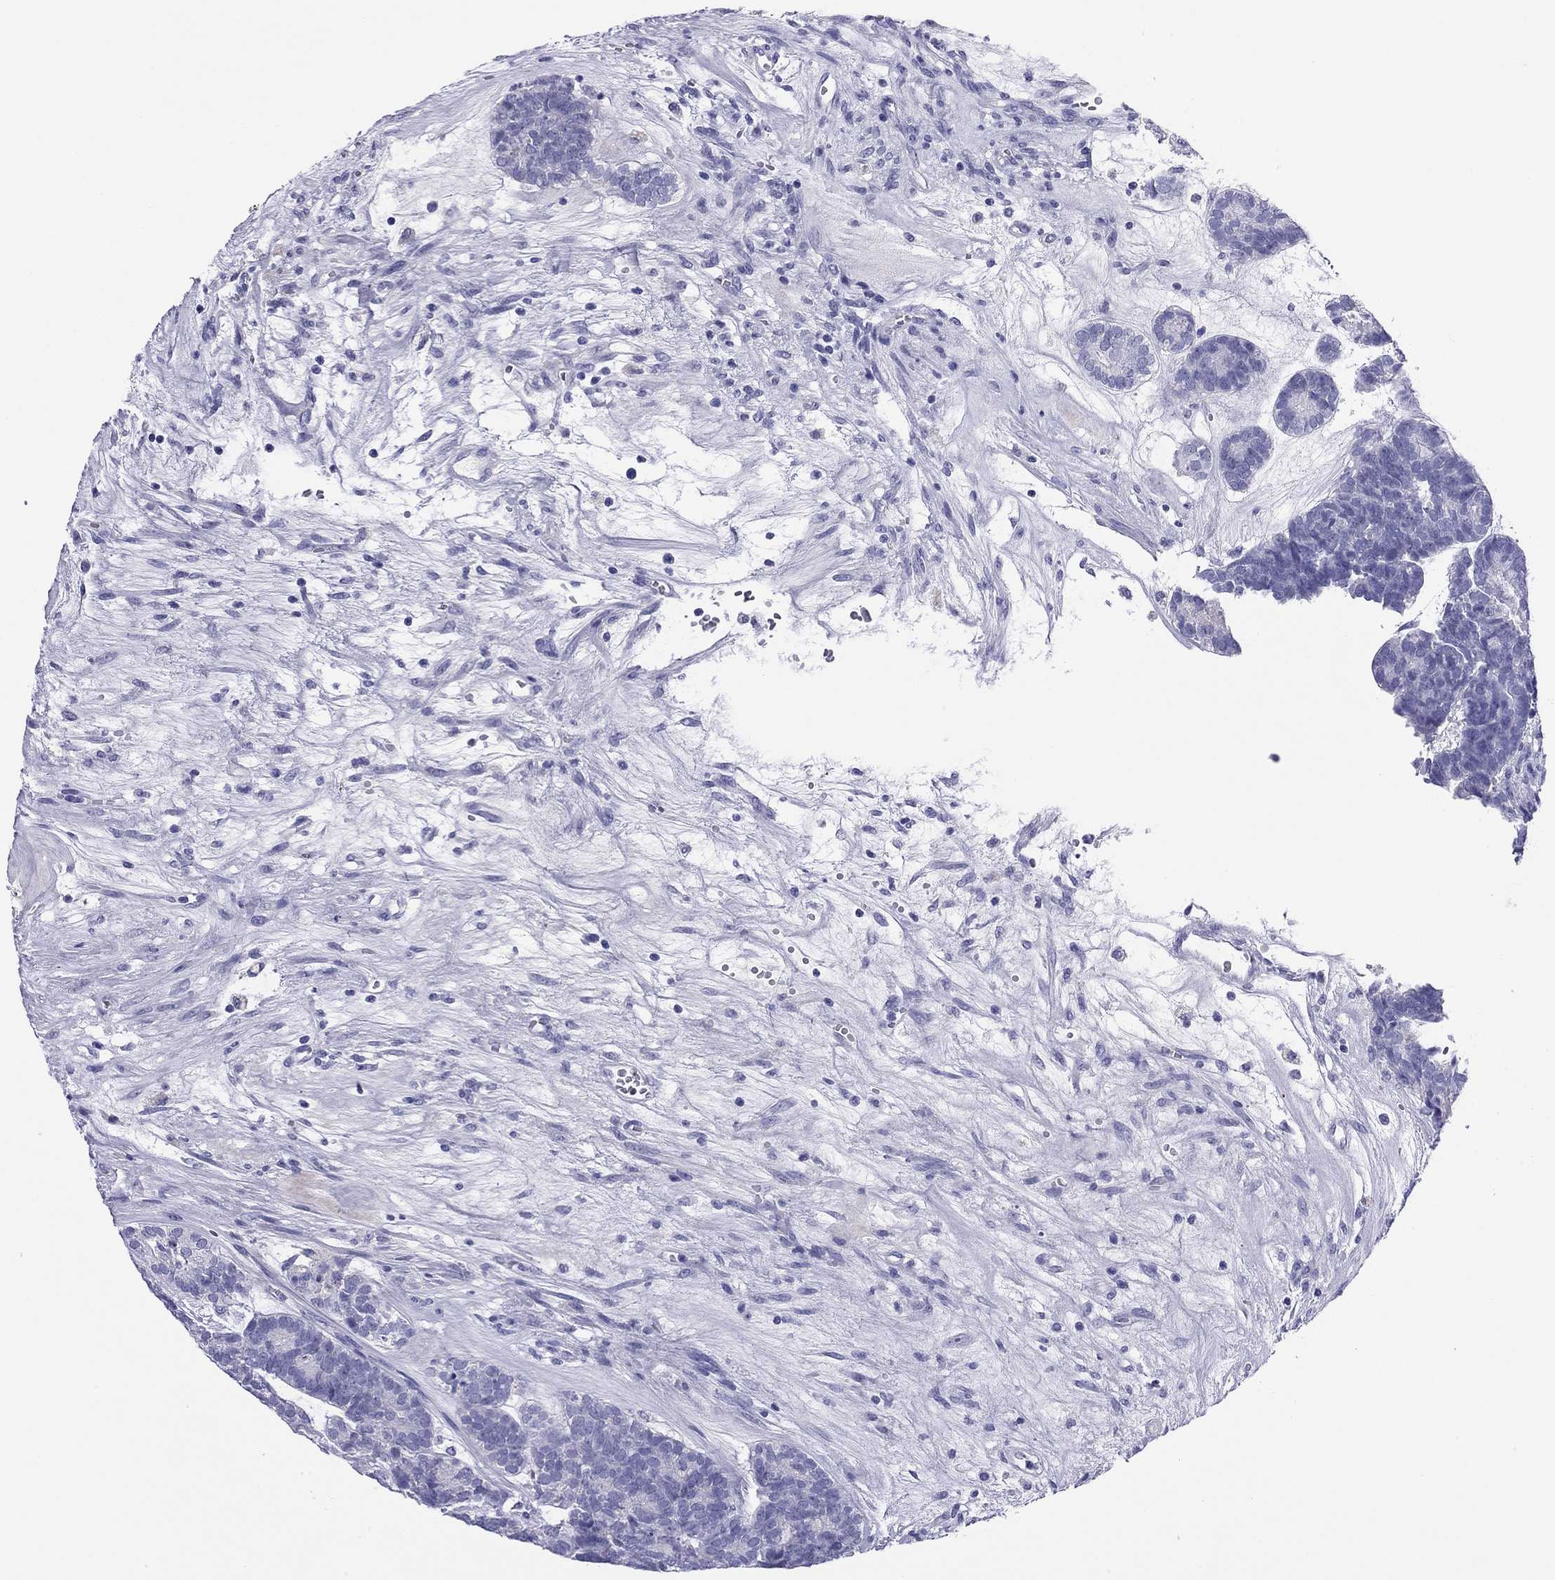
{"staining": {"intensity": "negative", "quantity": "none", "location": "none"}, "tissue": "head and neck cancer", "cell_type": "Tumor cells", "image_type": "cancer", "snomed": [{"axis": "morphology", "description": "Adenocarcinoma, NOS"}, {"axis": "topography", "description": "Head-Neck"}], "caption": "Immunohistochemistry micrograph of neoplastic tissue: head and neck adenocarcinoma stained with DAB (3,3'-diaminobenzidine) demonstrates no significant protein expression in tumor cells.", "gene": "ODF4", "patient": {"sex": "female", "age": 81}}